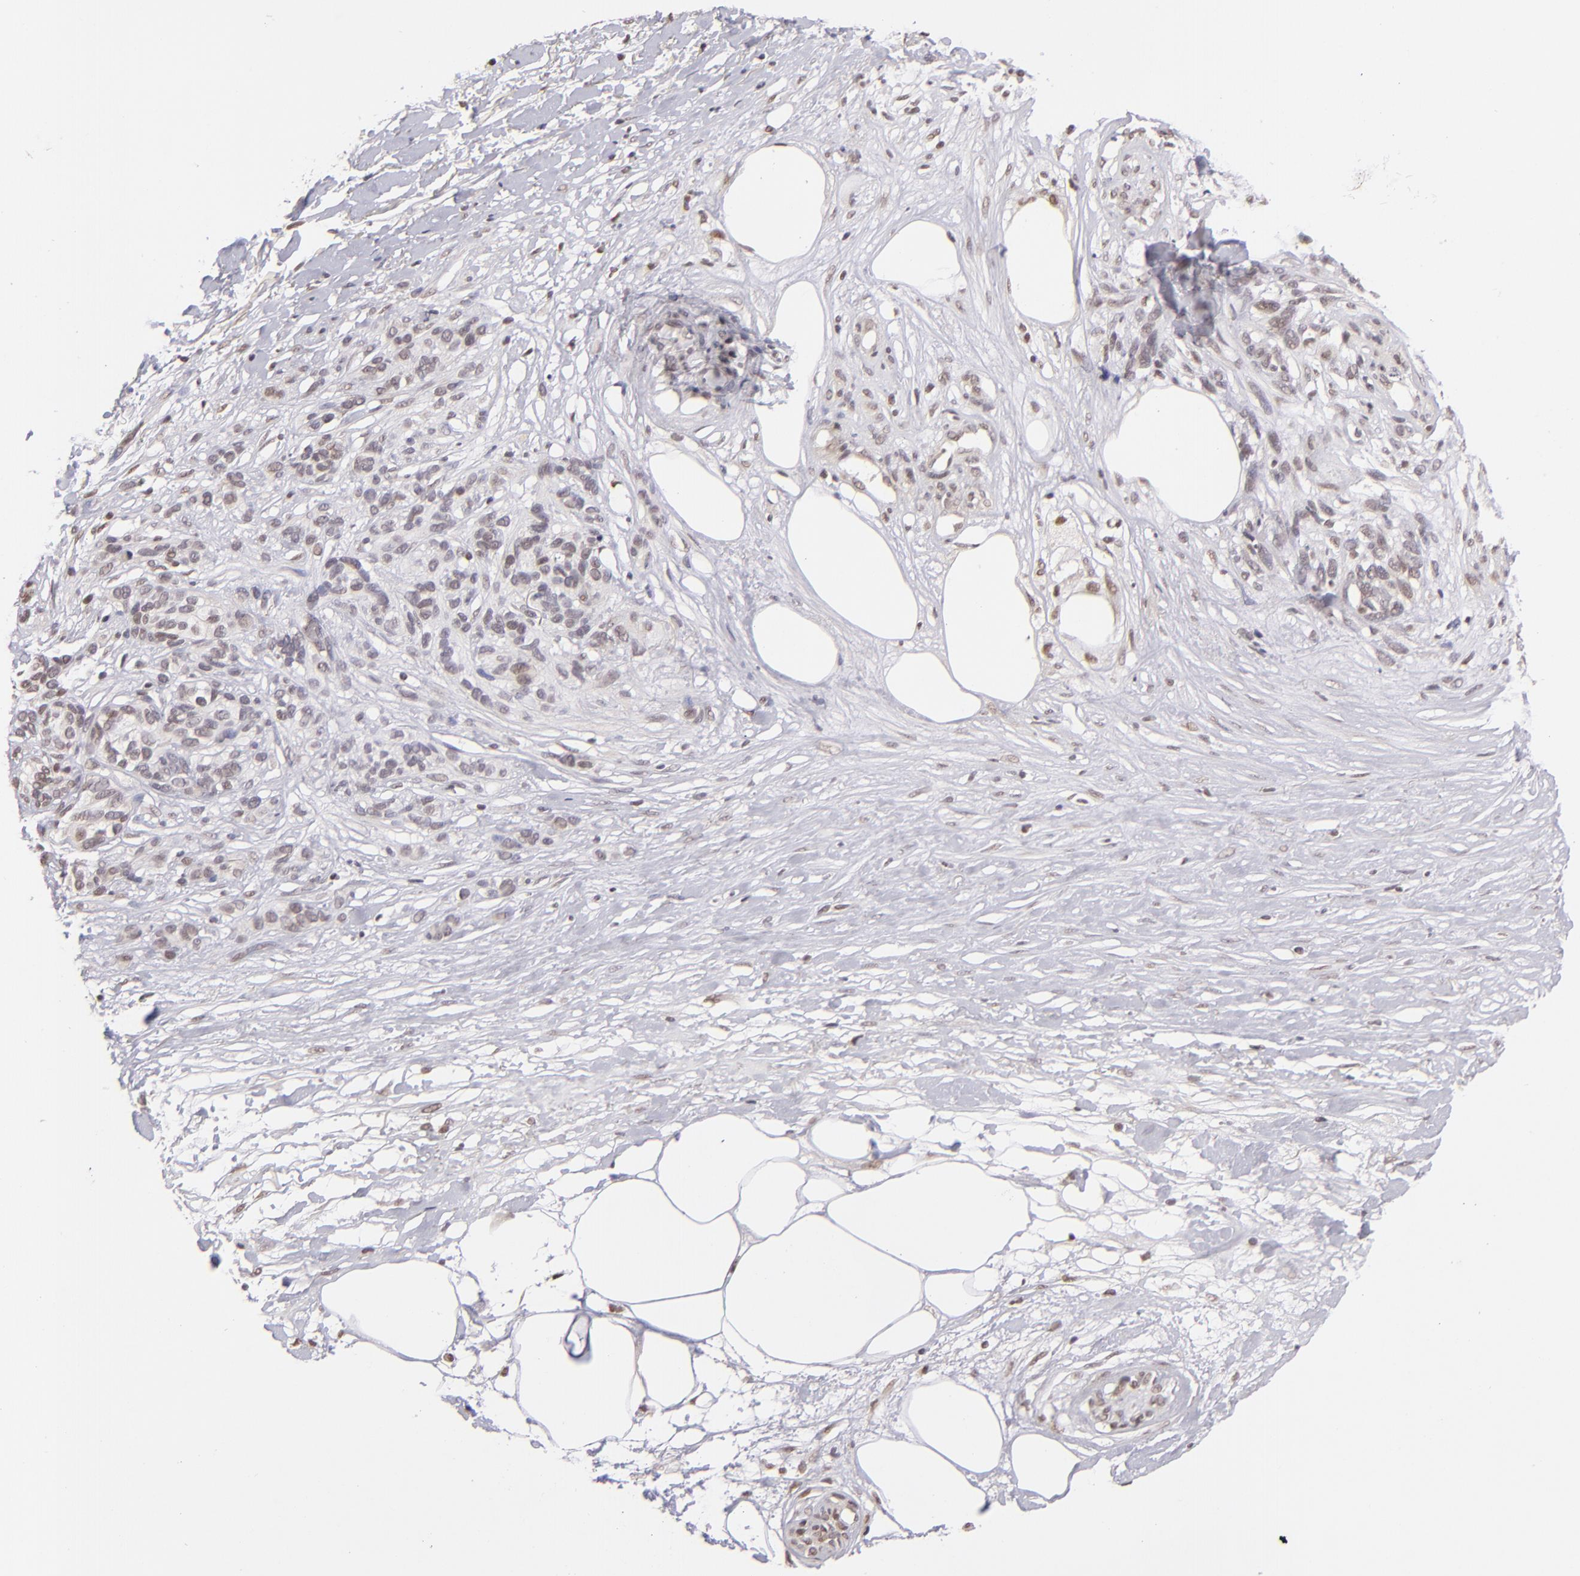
{"staining": {"intensity": "weak", "quantity": "<25%", "location": "nuclear"}, "tissue": "melanoma", "cell_type": "Tumor cells", "image_type": "cancer", "snomed": [{"axis": "morphology", "description": "Malignant melanoma, NOS"}, {"axis": "topography", "description": "Skin"}], "caption": "An immunohistochemistry (IHC) photomicrograph of malignant melanoma is shown. There is no staining in tumor cells of malignant melanoma. (Brightfield microscopy of DAB (3,3'-diaminobenzidine) IHC at high magnification).", "gene": "RARB", "patient": {"sex": "female", "age": 85}}